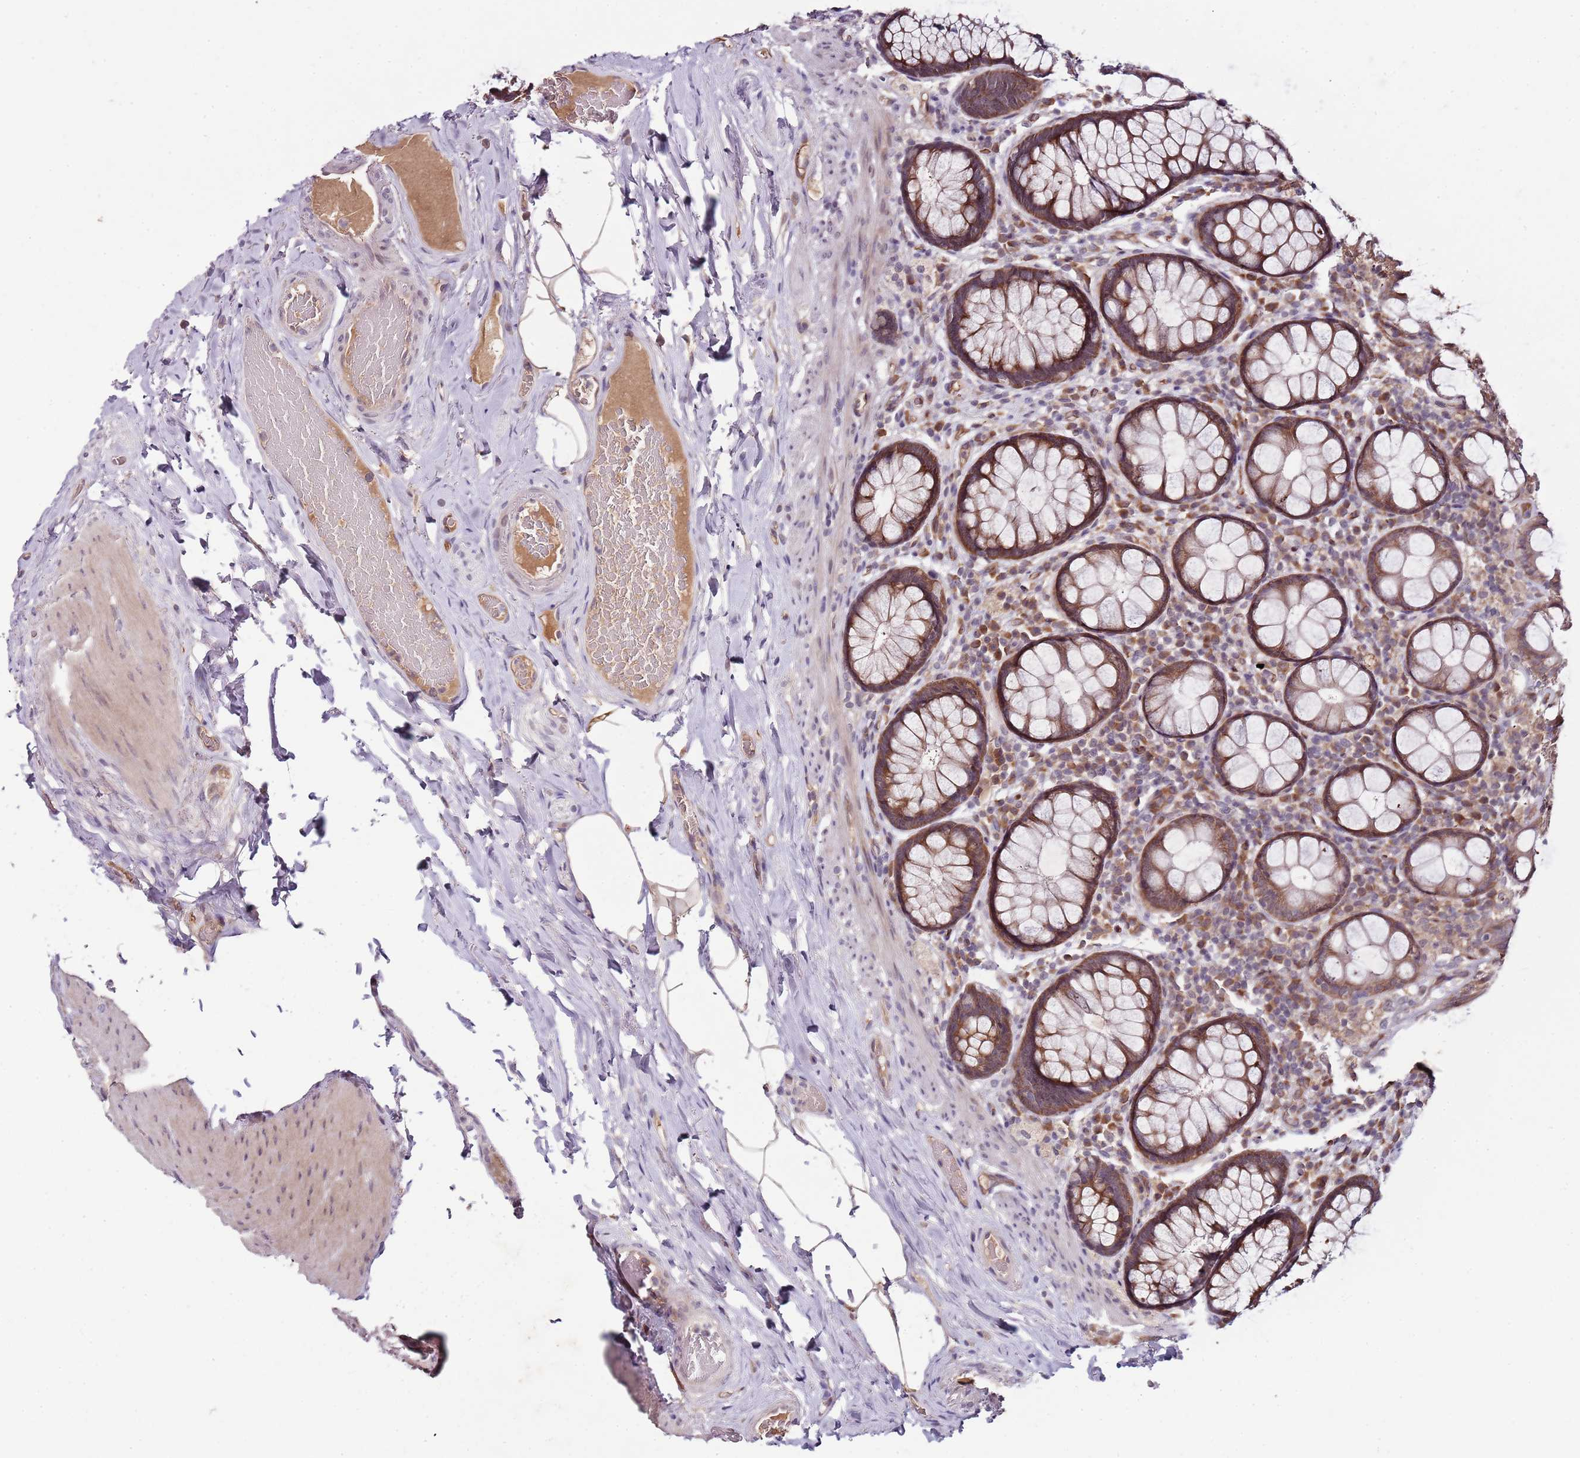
{"staining": {"intensity": "strong", "quantity": ">75%", "location": "cytoplasmic/membranous,nuclear"}, "tissue": "rectum", "cell_type": "Glandular cells", "image_type": "normal", "snomed": [{"axis": "morphology", "description": "Normal tissue, NOS"}, {"axis": "topography", "description": "Rectum"}], "caption": "IHC of normal human rectum demonstrates high levels of strong cytoplasmic/membranous,nuclear expression in approximately >75% of glandular cells.", "gene": "FBXL22", "patient": {"sex": "male", "age": 83}}